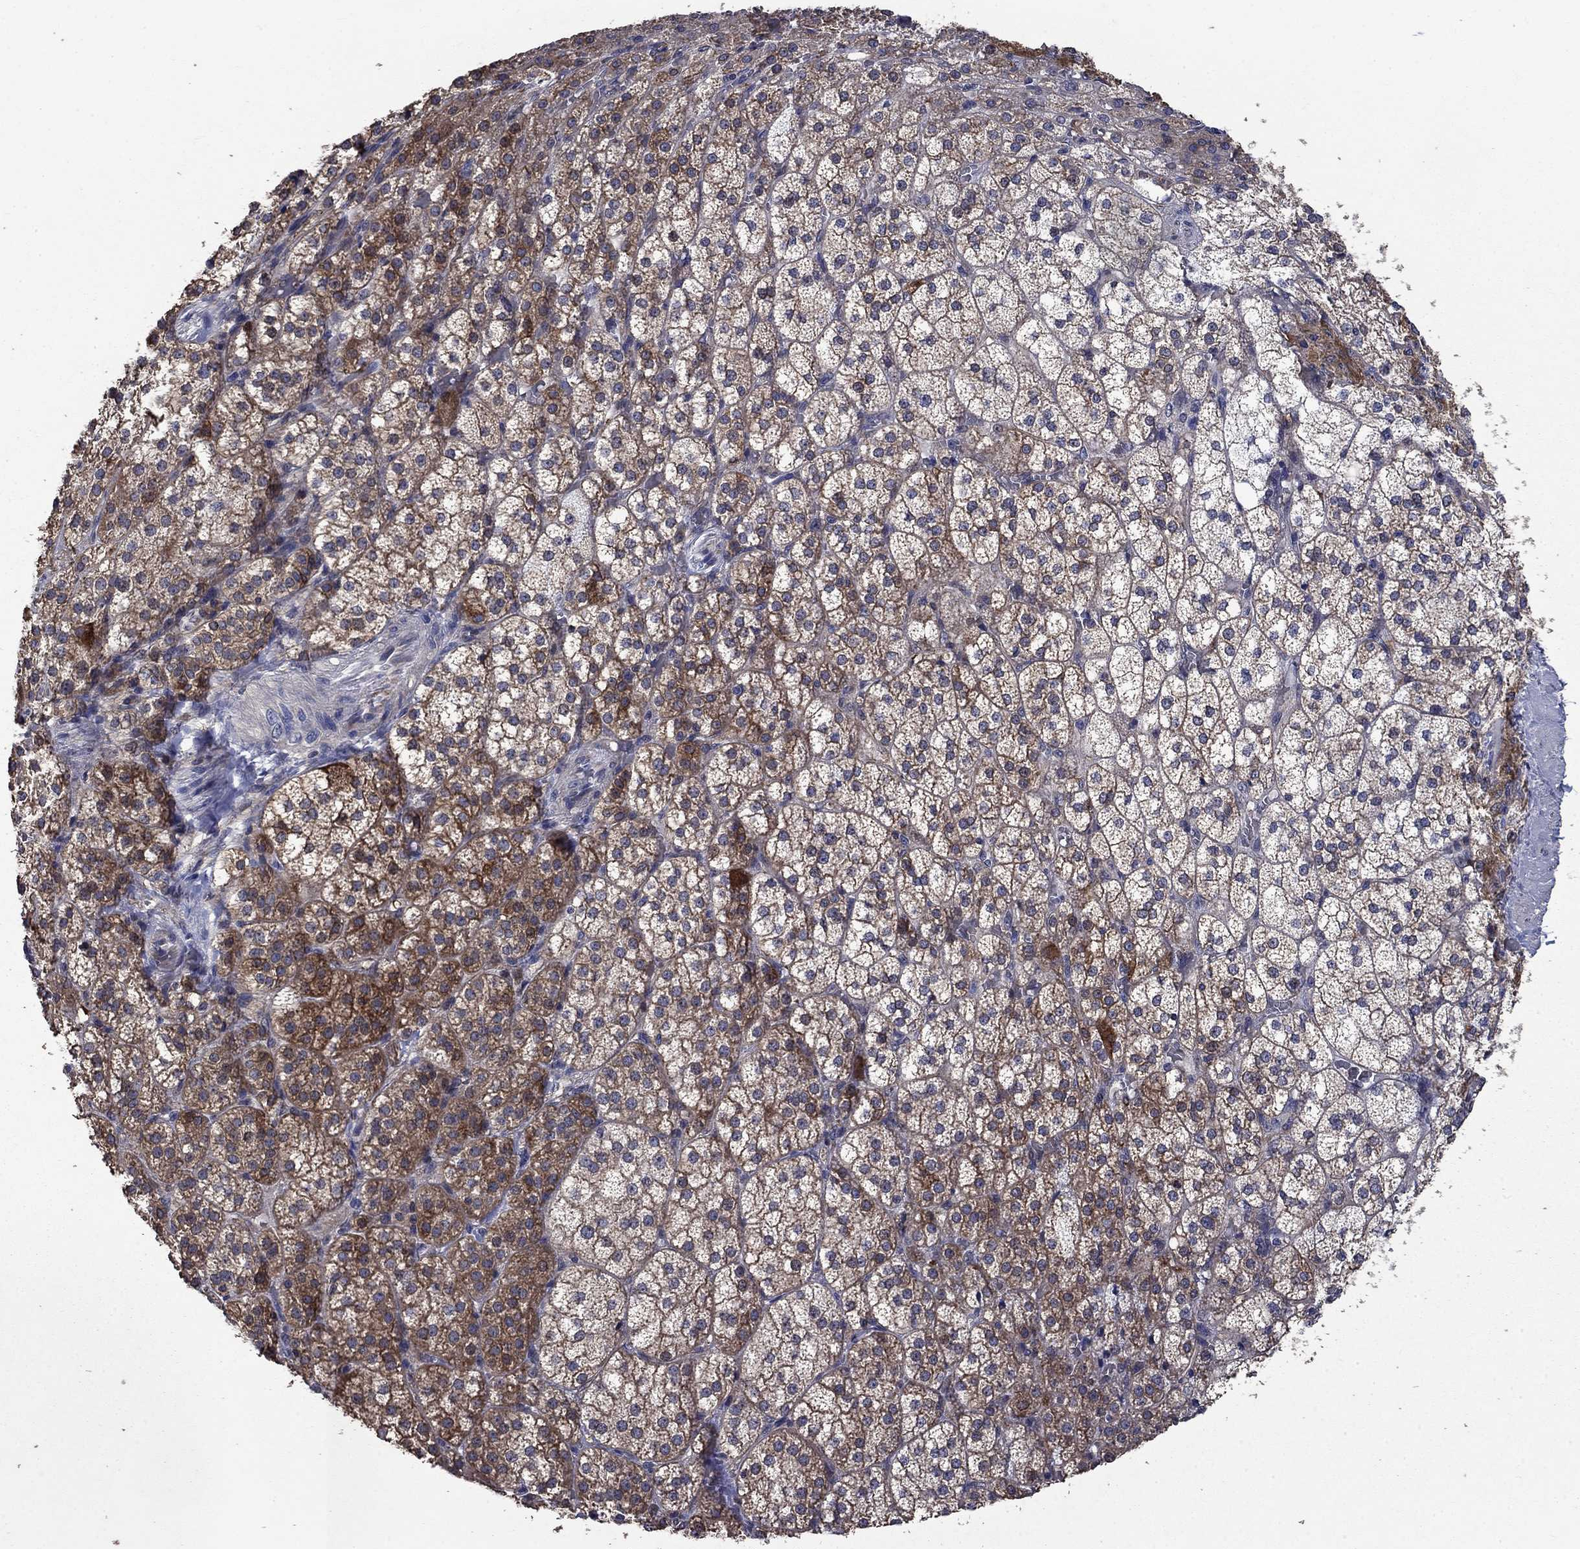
{"staining": {"intensity": "strong", "quantity": "<25%", "location": "cytoplasmic/membranous"}, "tissue": "adrenal gland", "cell_type": "Glandular cells", "image_type": "normal", "snomed": [{"axis": "morphology", "description": "Normal tissue, NOS"}, {"axis": "topography", "description": "Adrenal gland"}], "caption": "Immunohistochemical staining of unremarkable human adrenal gland displays strong cytoplasmic/membranous protein expression in approximately <25% of glandular cells. The protein is stained brown, and the nuclei are stained in blue (DAB IHC with brightfield microscopy, high magnification).", "gene": "DVL1", "patient": {"sex": "female", "age": 60}}